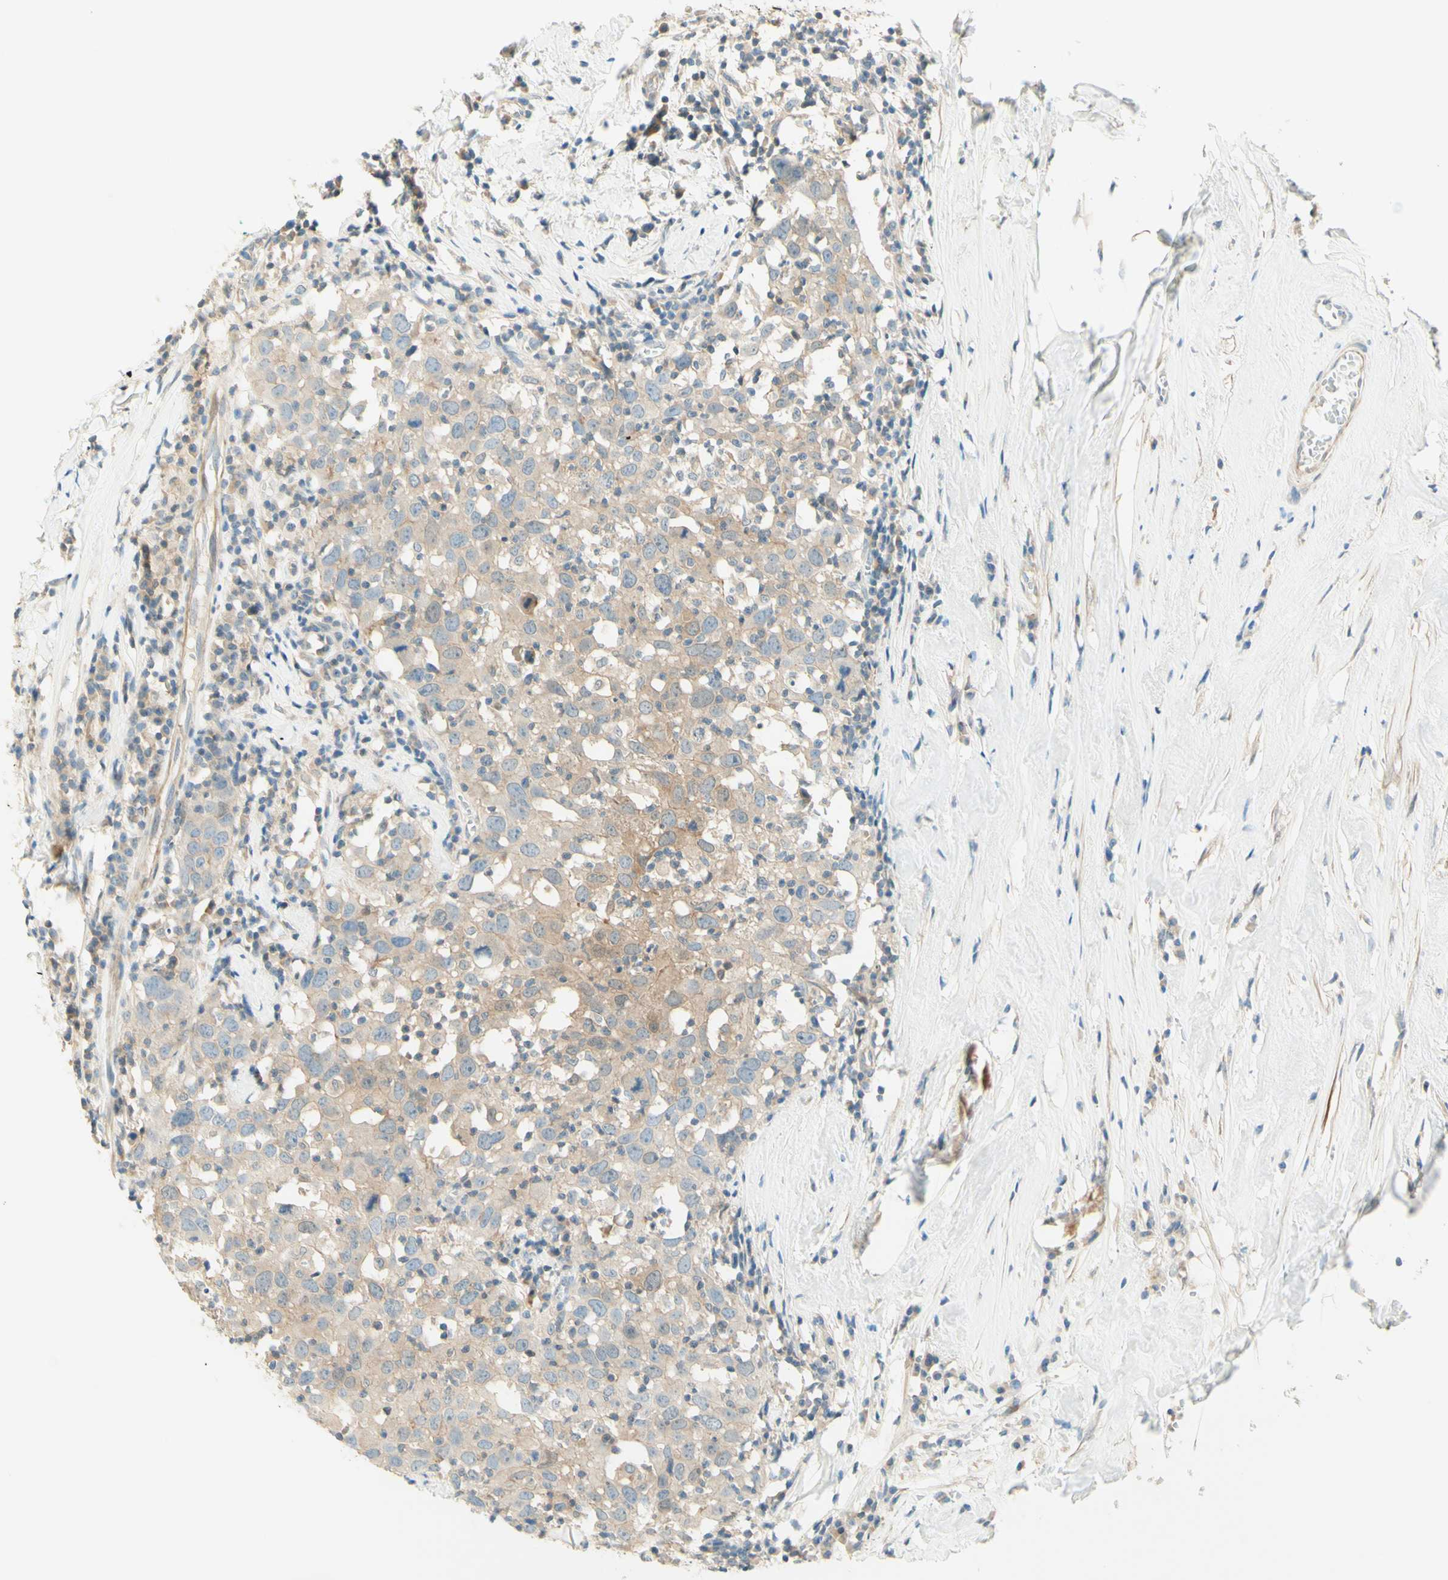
{"staining": {"intensity": "weak", "quantity": ">75%", "location": "cytoplasmic/membranous"}, "tissue": "head and neck cancer", "cell_type": "Tumor cells", "image_type": "cancer", "snomed": [{"axis": "morphology", "description": "Adenocarcinoma, NOS"}, {"axis": "topography", "description": "Salivary gland"}, {"axis": "topography", "description": "Head-Neck"}], "caption": "Head and neck adenocarcinoma stained with DAB immunohistochemistry (IHC) demonstrates low levels of weak cytoplasmic/membranous expression in about >75% of tumor cells.", "gene": "PROM1", "patient": {"sex": "female", "age": 65}}